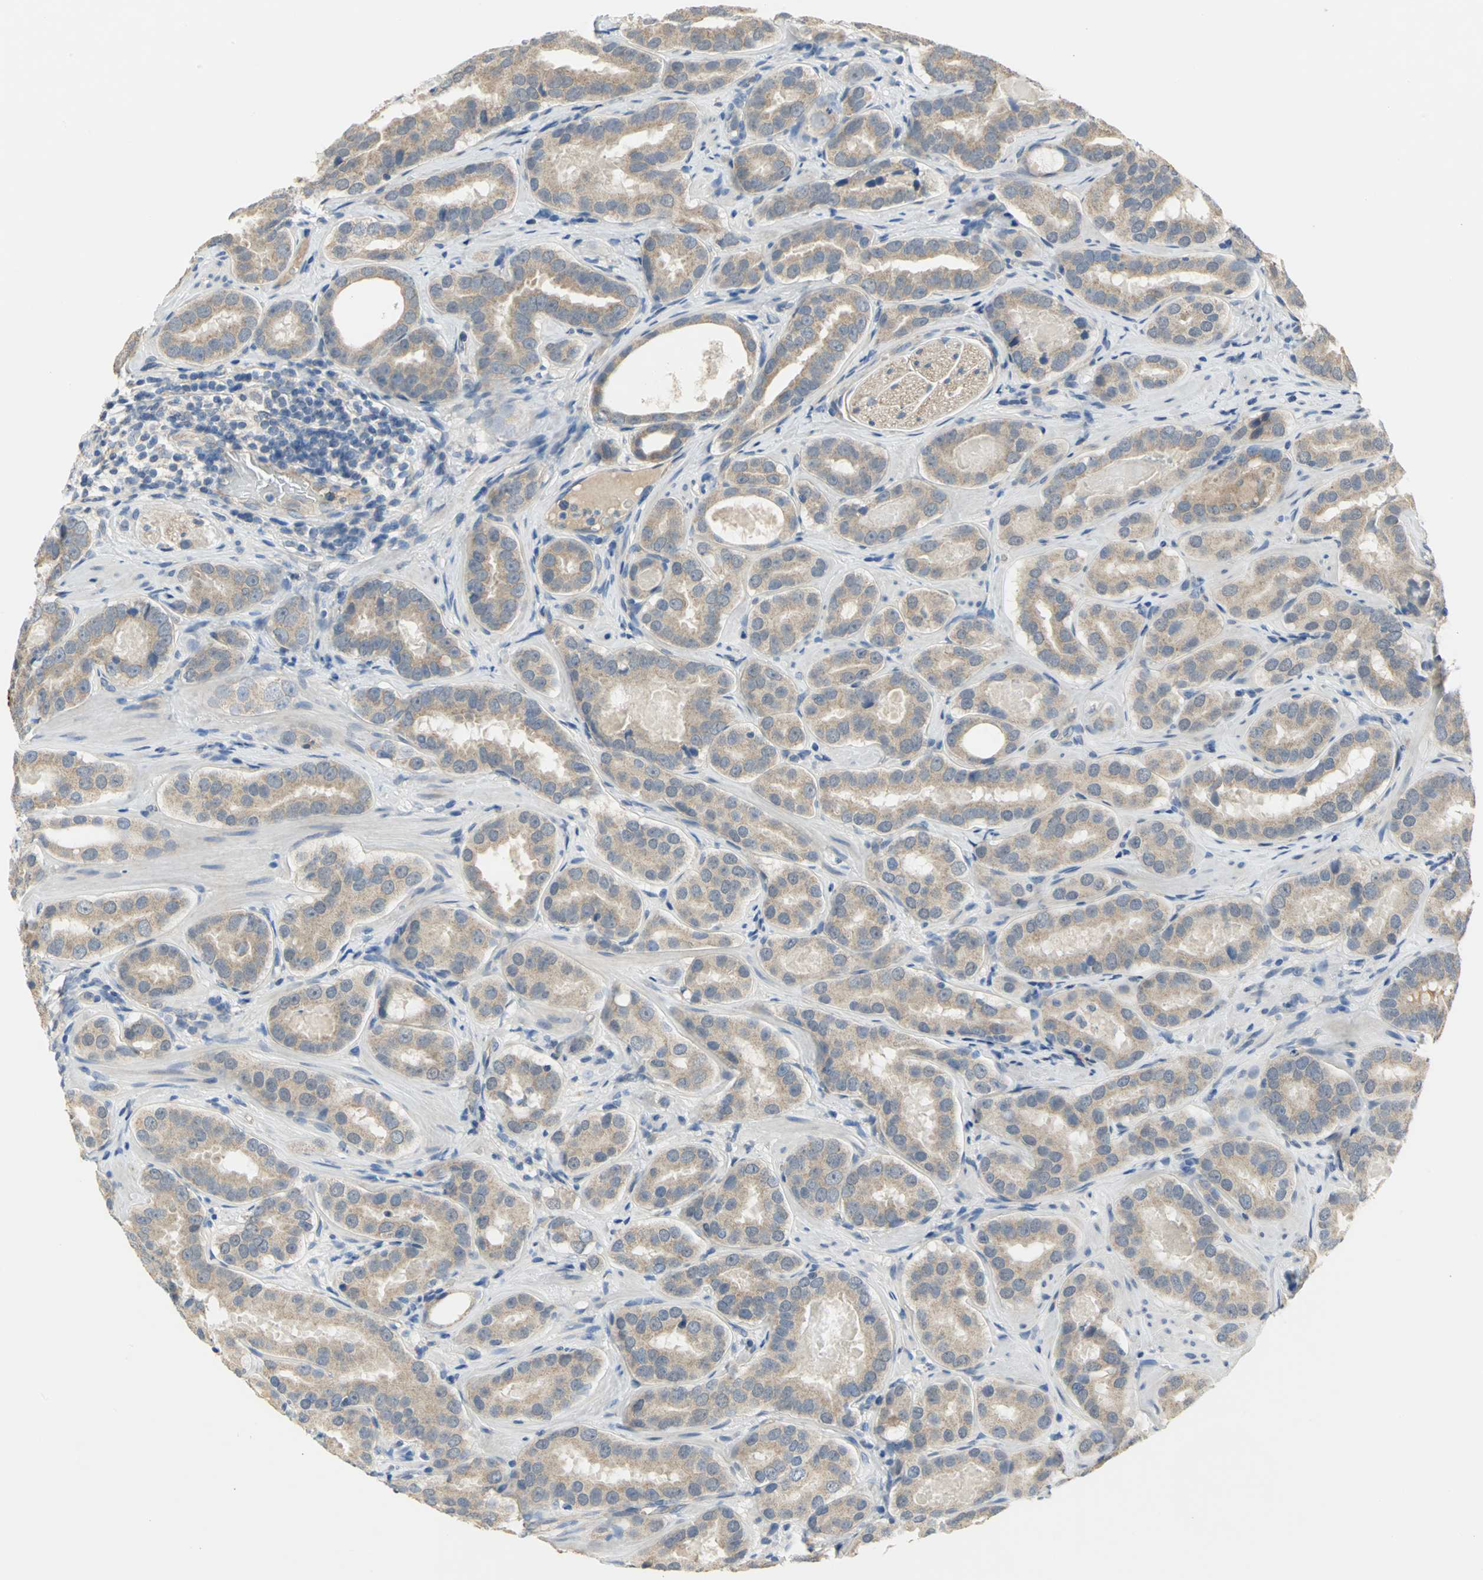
{"staining": {"intensity": "weak", "quantity": ">75%", "location": "cytoplasmic/membranous"}, "tissue": "prostate cancer", "cell_type": "Tumor cells", "image_type": "cancer", "snomed": [{"axis": "morphology", "description": "Adenocarcinoma, Low grade"}, {"axis": "topography", "description": "Prostate"}], "caption": "This photomicrograph exhibits IHC staining of prostate cancer, with low weak cytoplasmic/membranous expression in about >75% of tumor cells.", "gene": "HTR1F", "patient": {"sex": "male", "age": 59}}